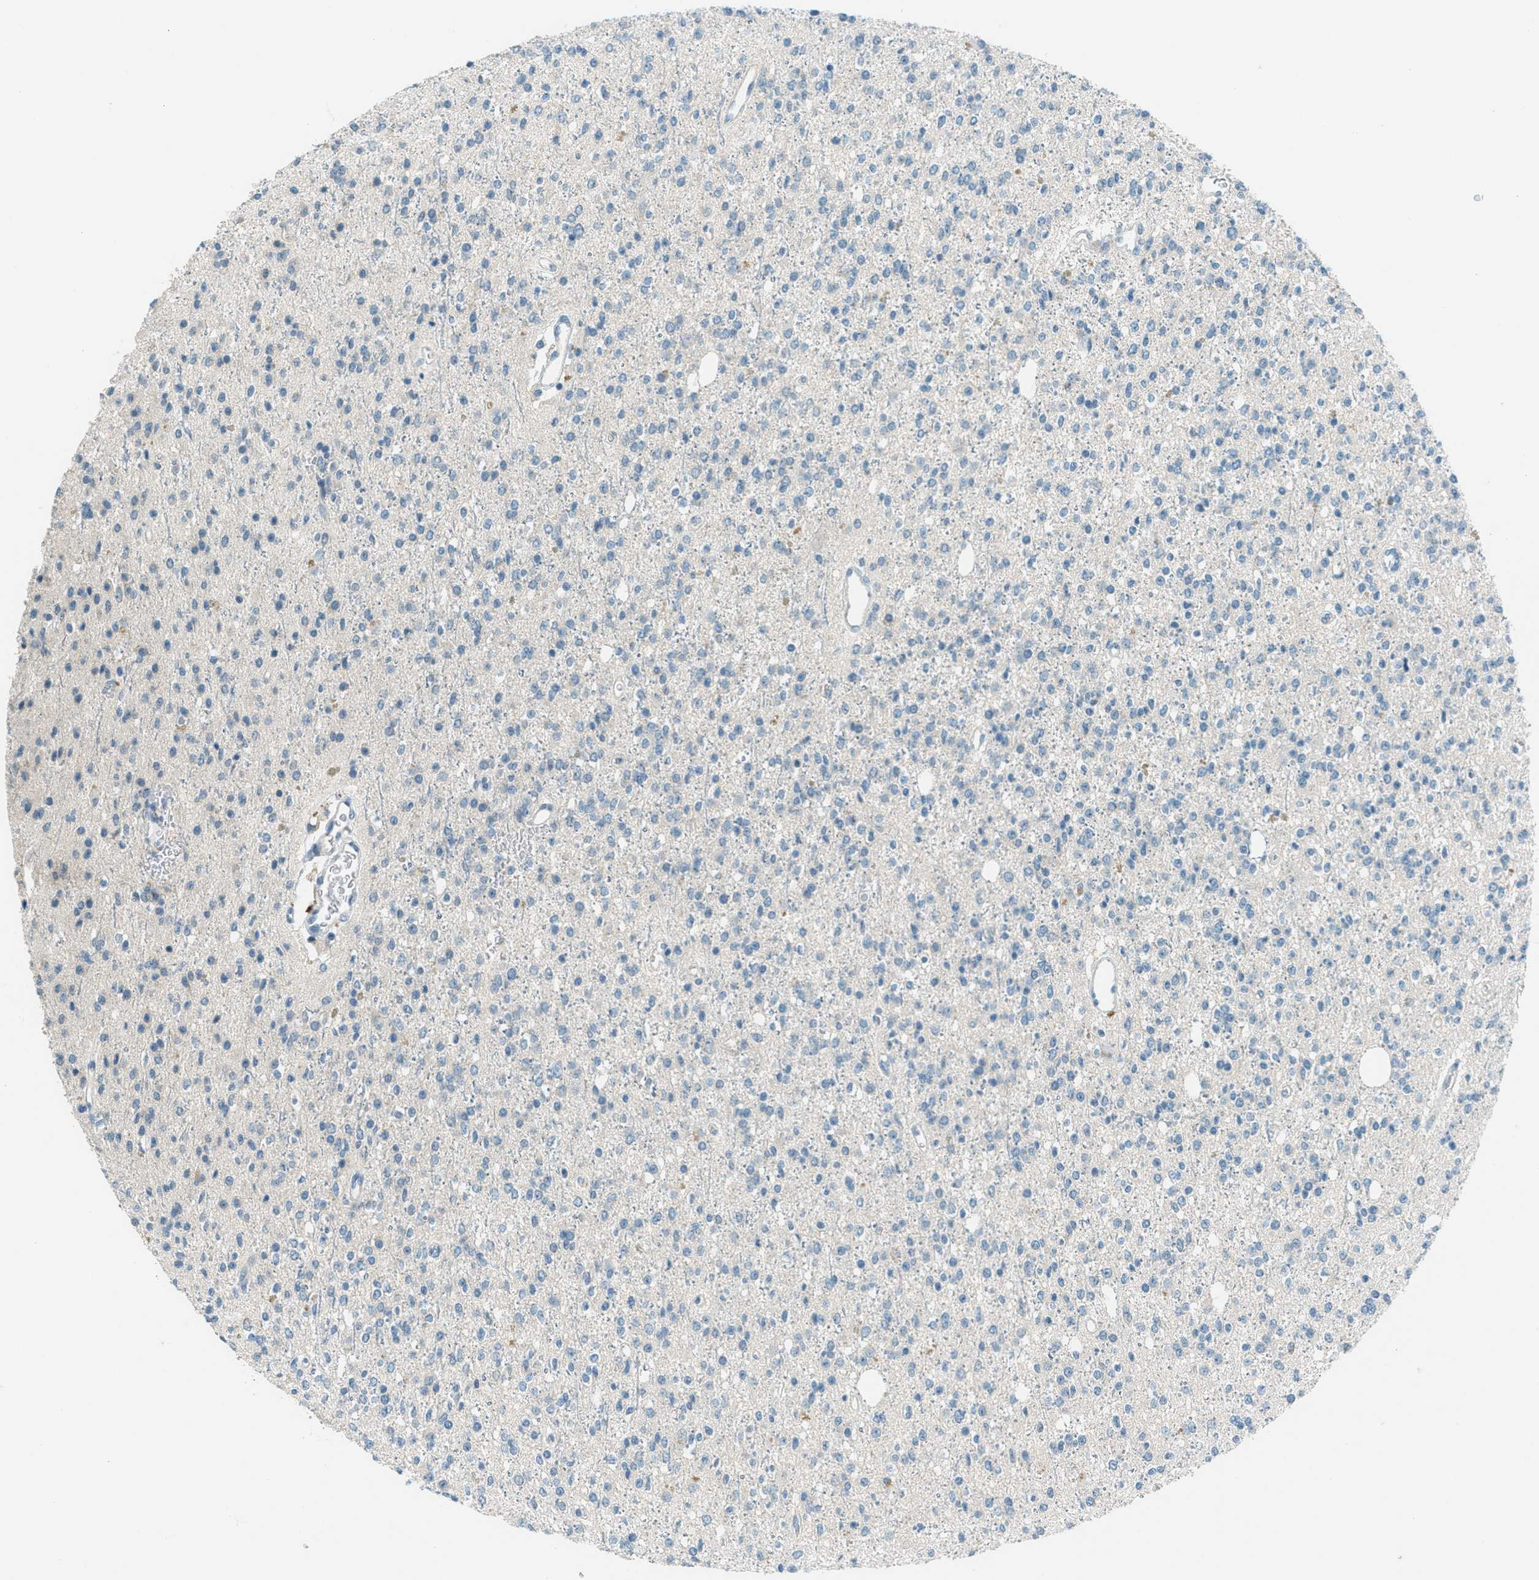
{"staining": {"intensity": "negative", "quantity": "none", "location": "none"}, "tissue": "glioma", "cell_type": "Tumor cells", "image_type": "cancer", "snomed": [{"axis": "morphology", "description": "Glioma, malignant, High grade"}, {"axis": "topography", "description": "Brain"}], "caption": "Image shows no significant protein expression in tumor cells of glioma.", "gene": "MSLN", "patient": {"sex": "male", "age": 34}}